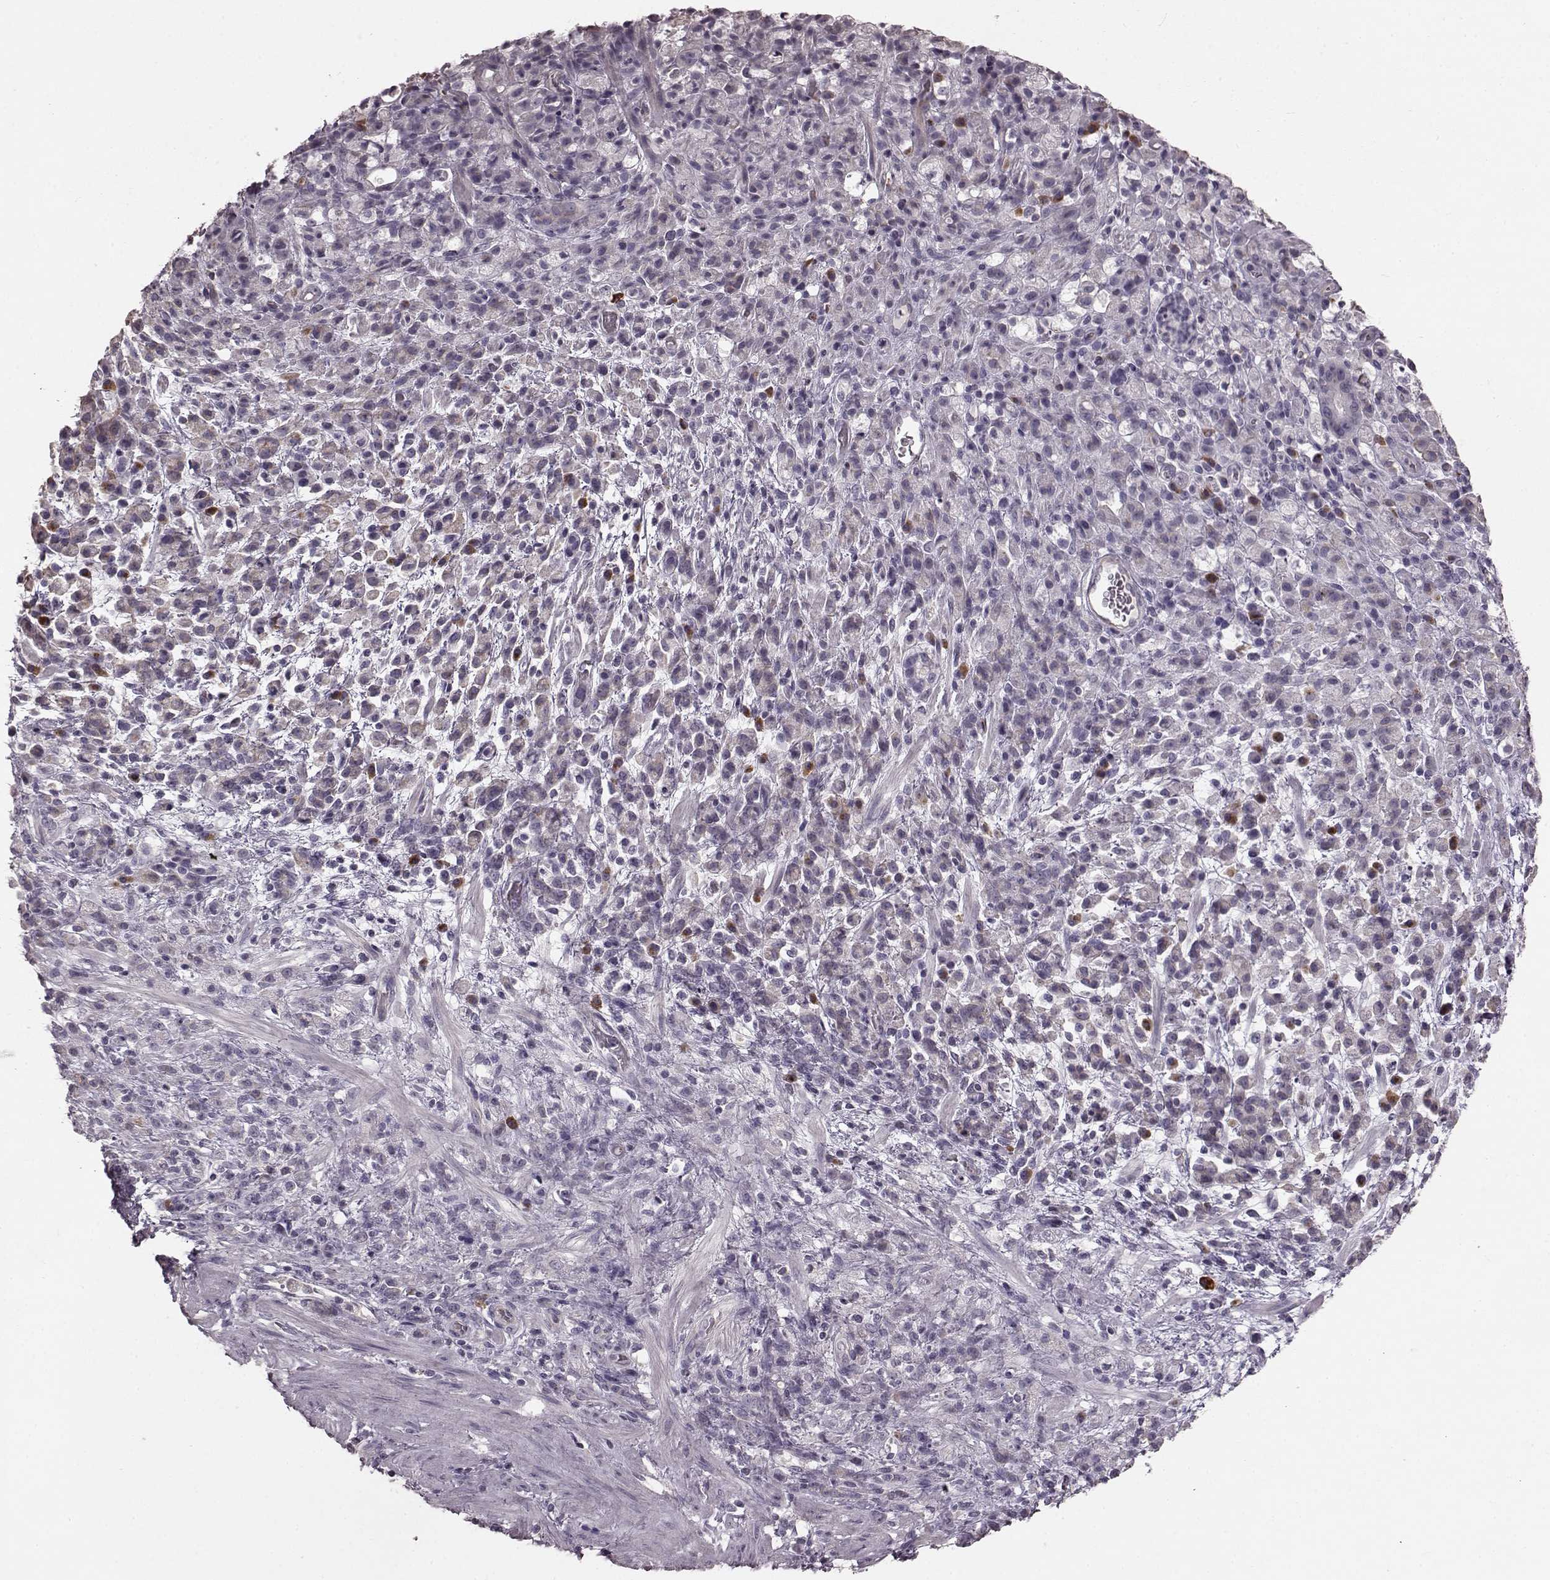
{"staining": {"intensity": "negative", "quantity": "none", "location": "none"}, "tissue": "stomach cancer", "cell_type": "Tumor cells", "image_type": "cancer", "snomed": [{"axis": "morphology", "description": "Adenocarcinoma, NOS"}, {"axis": "topography", "description": "Stomach"}], "caption": "Immunohistochemistry (IHC) of human adenocarcinoma (stomach) displays no expression in tumor cells.", "gene": "PDCD1", "patient": {"sex": "female", "age": 60}}